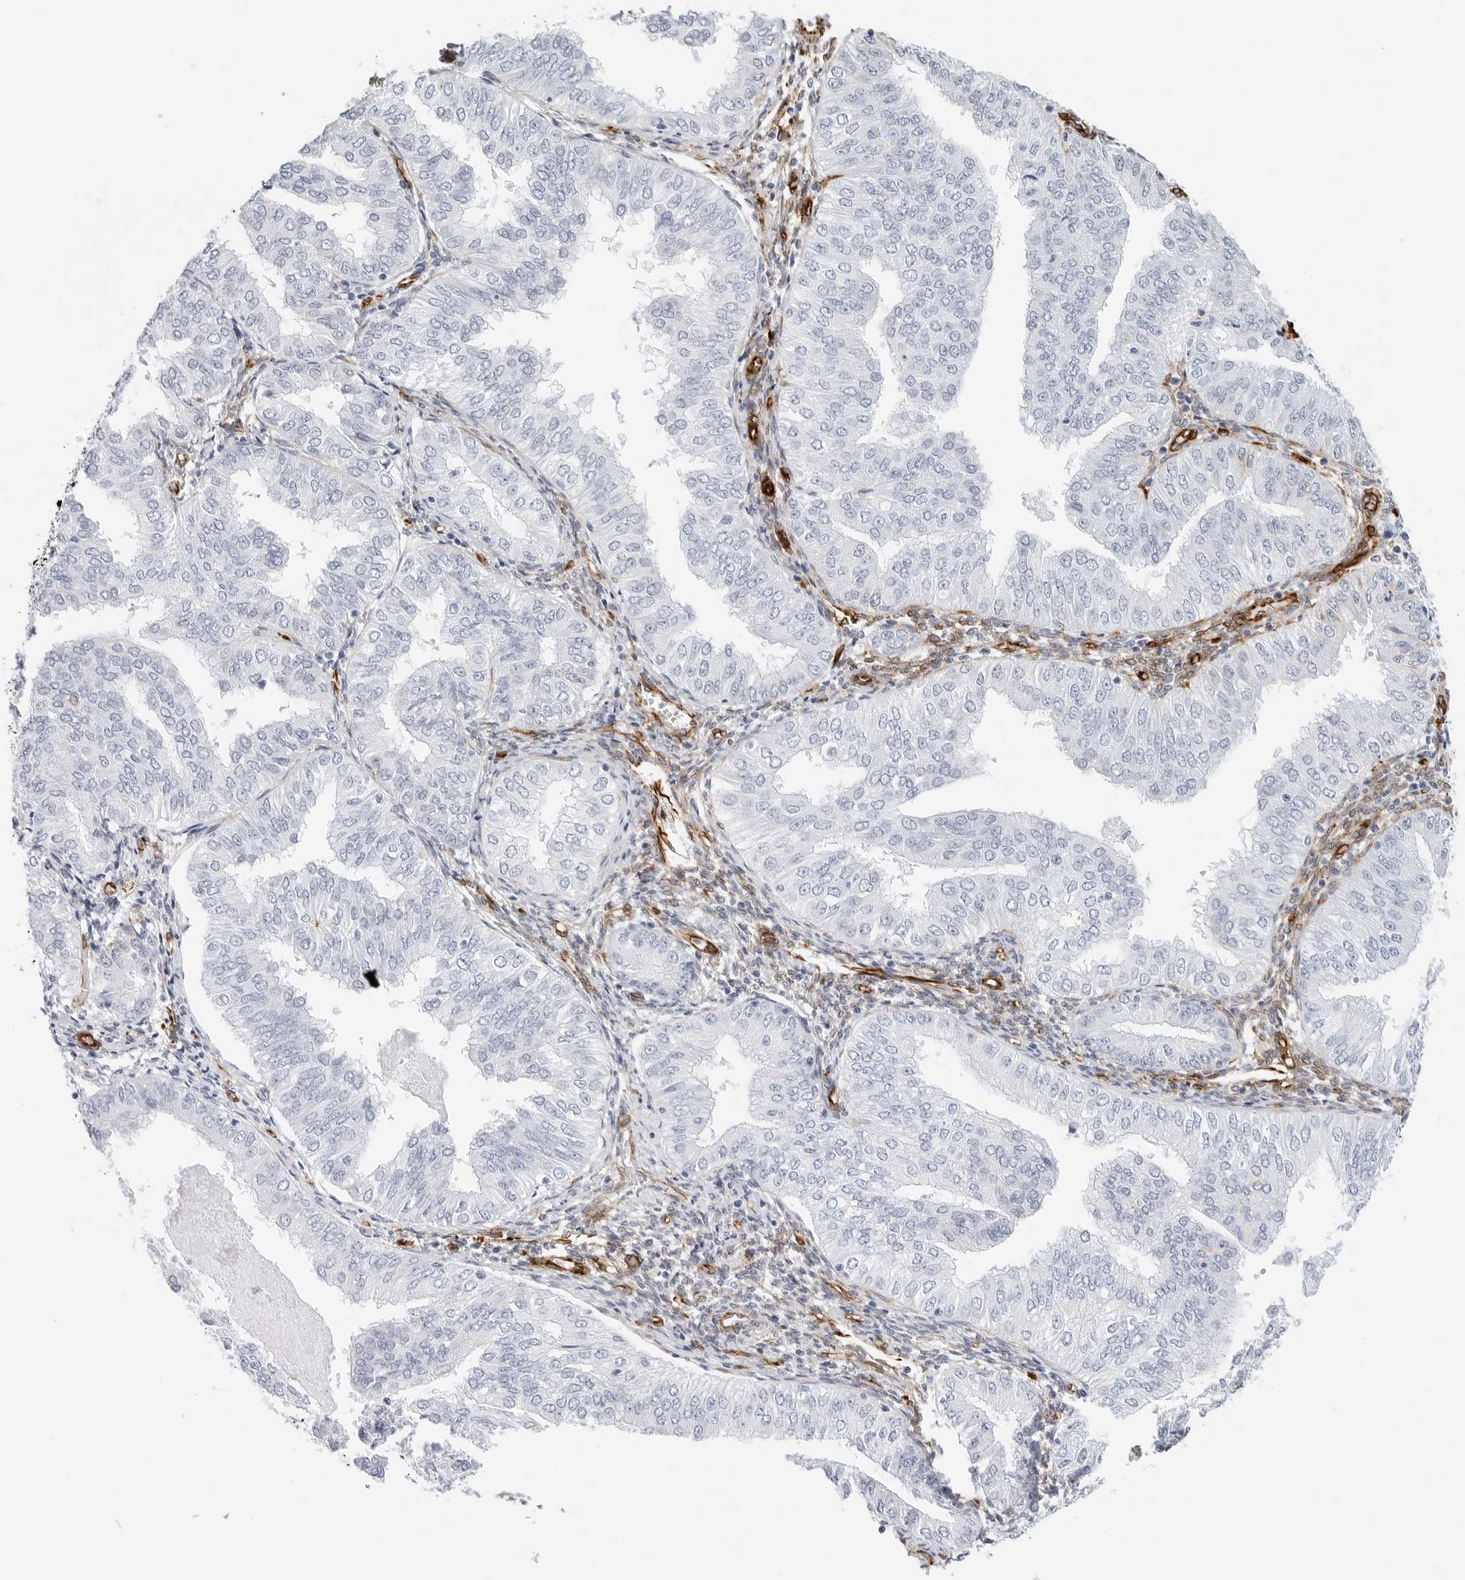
{"staining": {"intensity": "negative", "quantity": "none", "location": "none"}, "tissue": "endometrial cancer", "cell_type": "Tumor cells", "image_type": "cancer", "snomed": [{"axis": "morphology", "description": "Normal tissue, NOS"}, {"axis": "morphology", "description": "Adenocarcinoma, NOS"}, {"axis": "topography", "description": "Endometrium"}], "caption": "Immunohistochemistry (IHC) image of adenocarcinoma (endometrial) stained for a protein (brown), which reveals no expression in tumor cells.", "gene": "NES", "patient": {"sex": "female", "age": 53}}